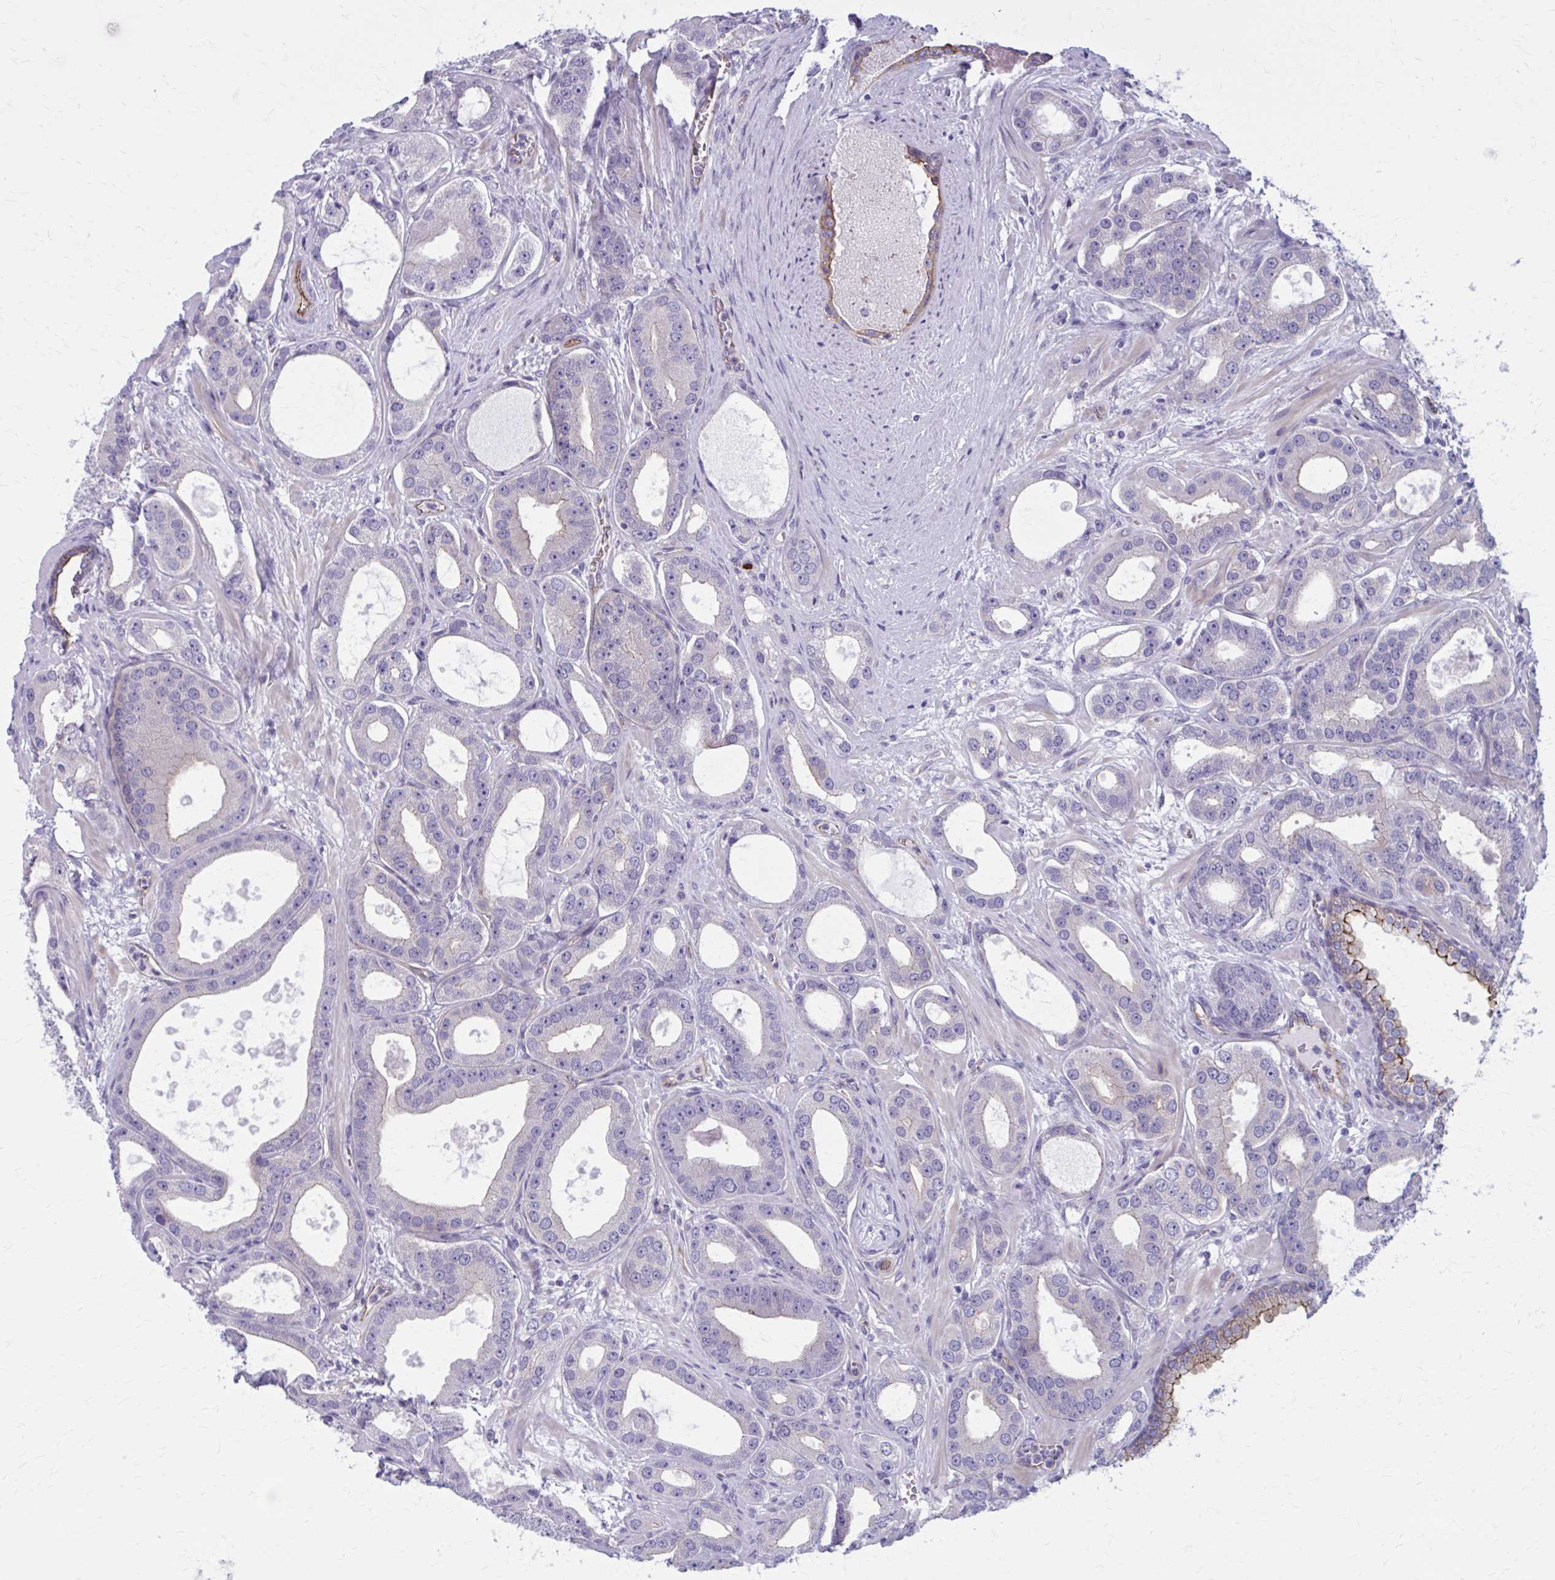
{"staining": {"intensity": "moderate", "quantity": "<25%", "location": "cytoplasmic/membranous"}, "tissue": "prostate cancer", "cell_type": "Tumor cells", "image_type": "cancer", "snomed": [{"axis": "morphology", "description": "Adenocarcinoma, High grade"}, {"axis": "topography", "description": "Prostate"}], "caption": "This is an image of immunohistochemistry (IHC) staining of prostate cancer (adenocarcinoma (high-grade)), which shows moderate positivity in the cytoplasmic/membranous of tumor cells.", "gene": "ZDHHC7", "patient": {"sex": "male", "age": 65}}